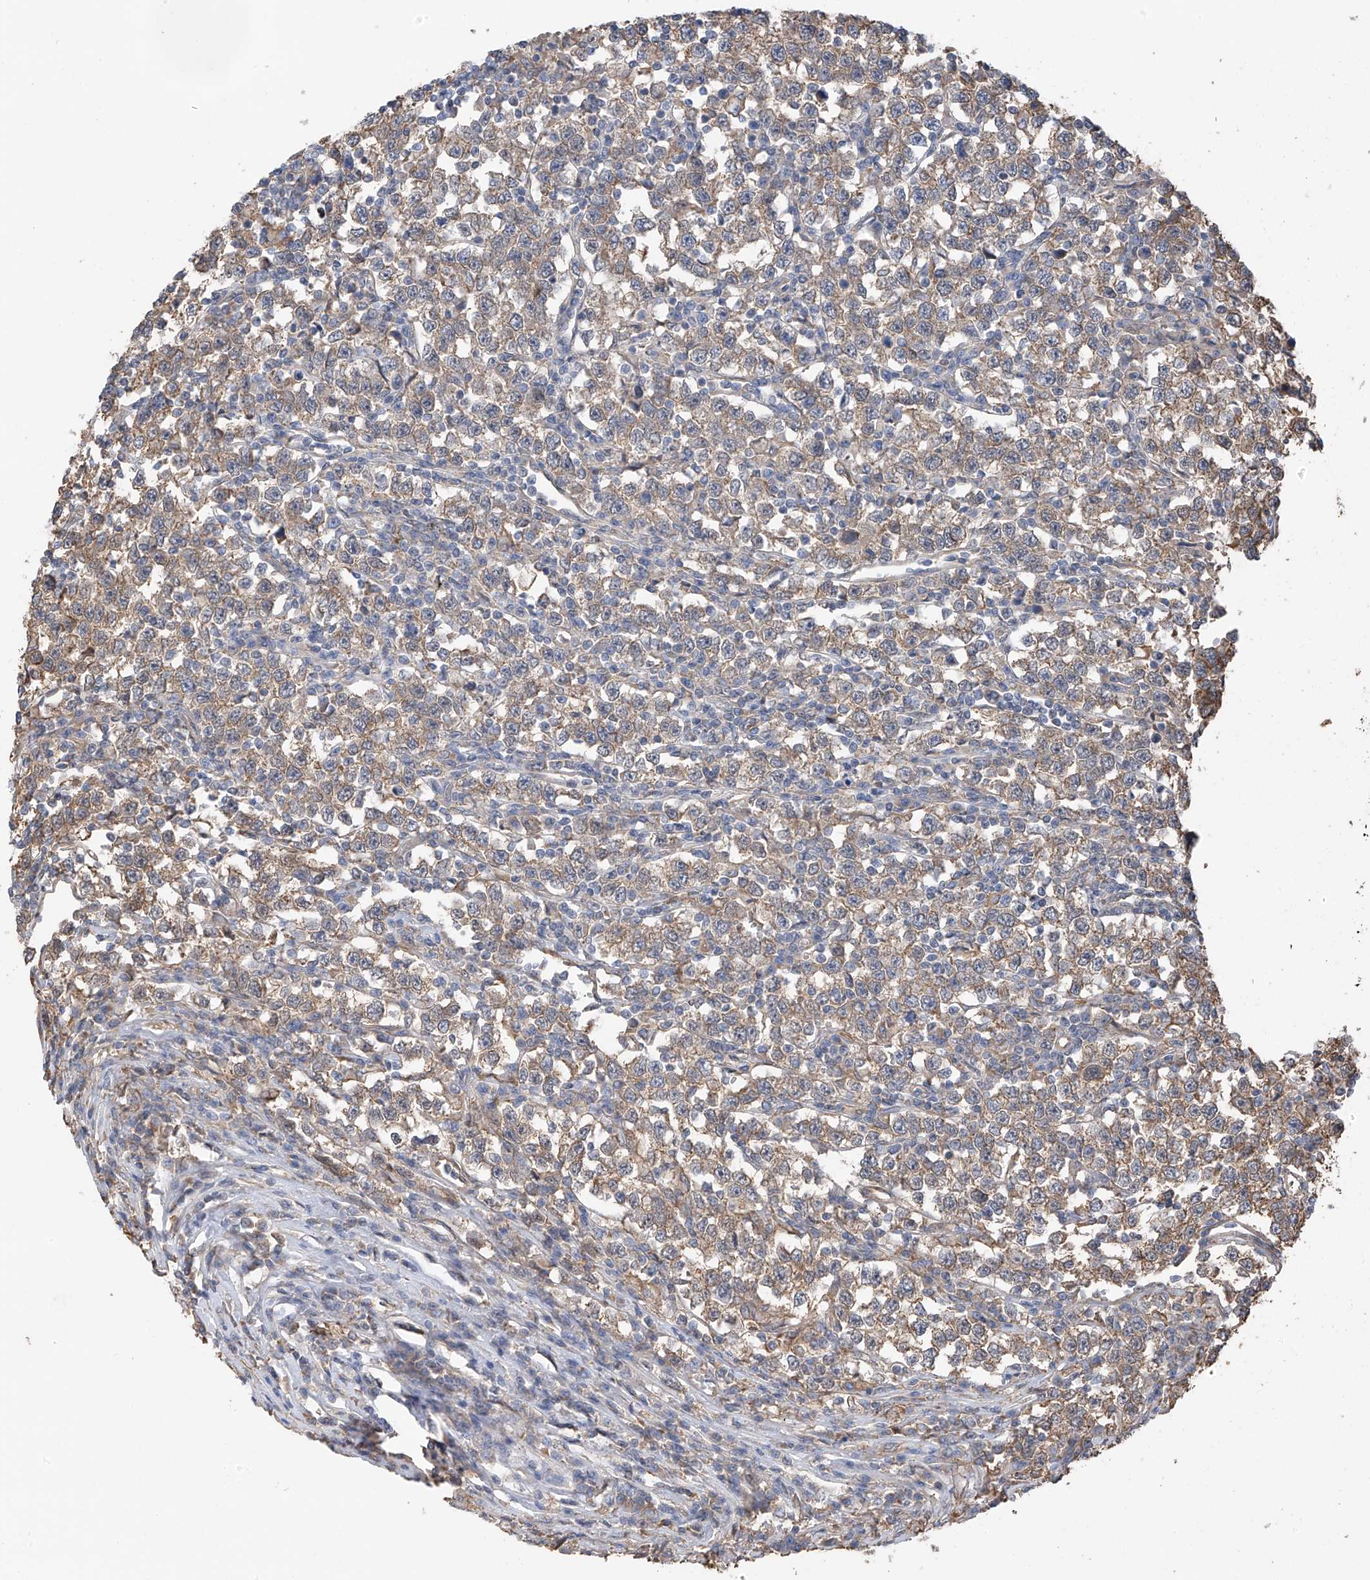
{"staining": {"intensity": "weak", "quantity": ">75%", "location": "cytoplasmic/membranous"}, "tissue": "testis cancer", "cell_type": "Tumor cells", "image_type": "cancer", "snomed": [{"axis": "morphology", "description": "Normal tissue, NOS"}, {"axis": "morphology", "description": "Seminoma, NOS"}, {"axis": "topography", "description": "Testis"}], "caption": "About >75% of tumor cells in human testis cancer (seminoma) demonstrate weak cytoplasmic/membranous protein positivity as visualized by brown immunohistochemical staining.", "gene": "ZNF189", "patient": {"sex": "male", "age": 43}}